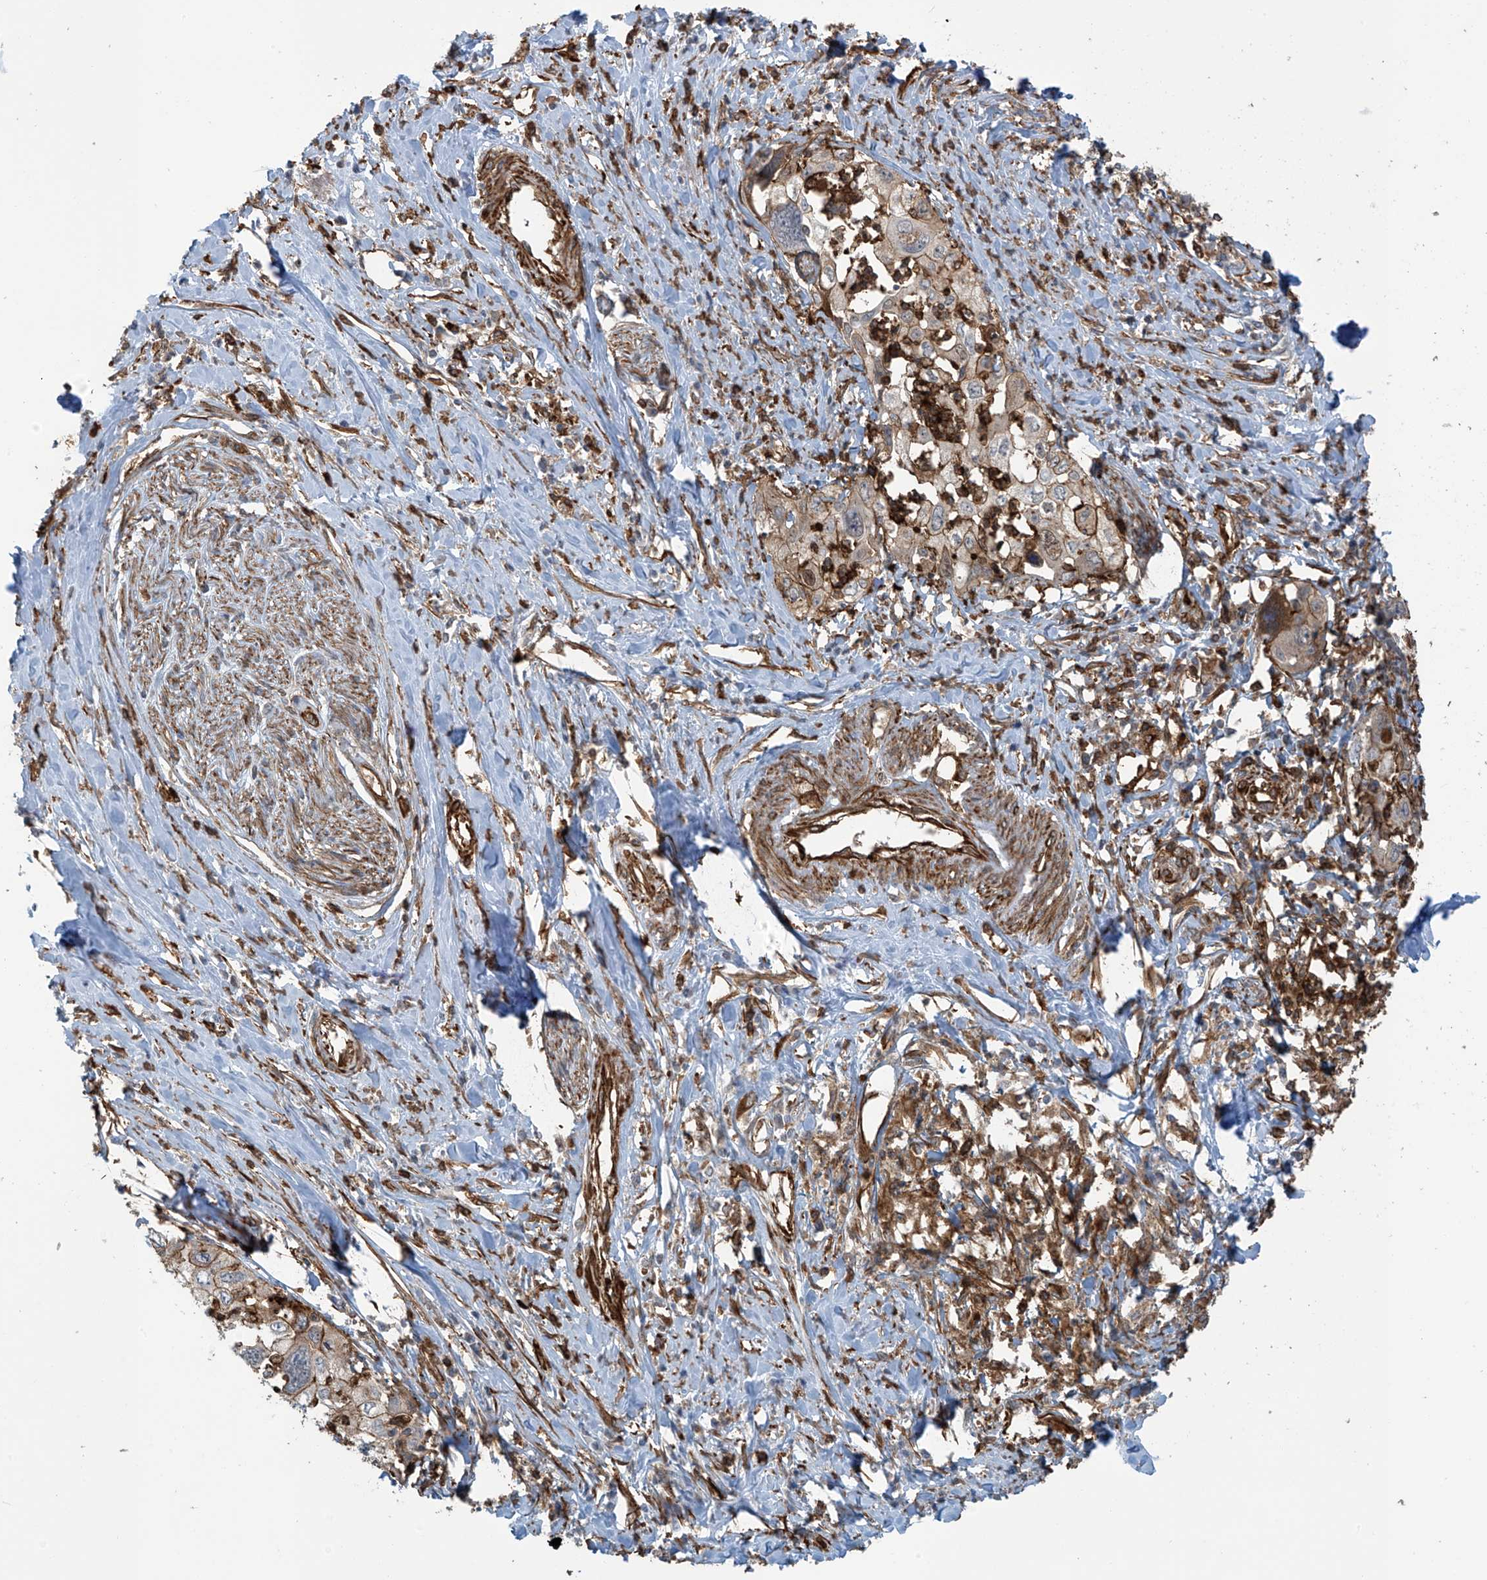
{"staining": {"intensity": "weak", "quantity": "25%-75%", "location": "cytoplasmic/membranous"}, "tissue": "cervical cancer", "cell_type": "Tumor cells", "image_type": "cancer", "snomed": [{"axis": "morphology", "description": "Squamous cell carcinoma, NOS"}, {"axis": "topography", "description": "Cervix"}], "caption": "Immunohistochemistry (DAB (3,3'-diaminobenzidine)) staining of squamous cell carcinoma (cervical) reveals weak cytoplasmic/membranous protein positivity in about 25%-75% of tumor cells. (DAB IHC, brown staining for protein, blue staining for nuclei).", "gene": "SLC9A2", "patient": {"sex": "female", "age": 31}}